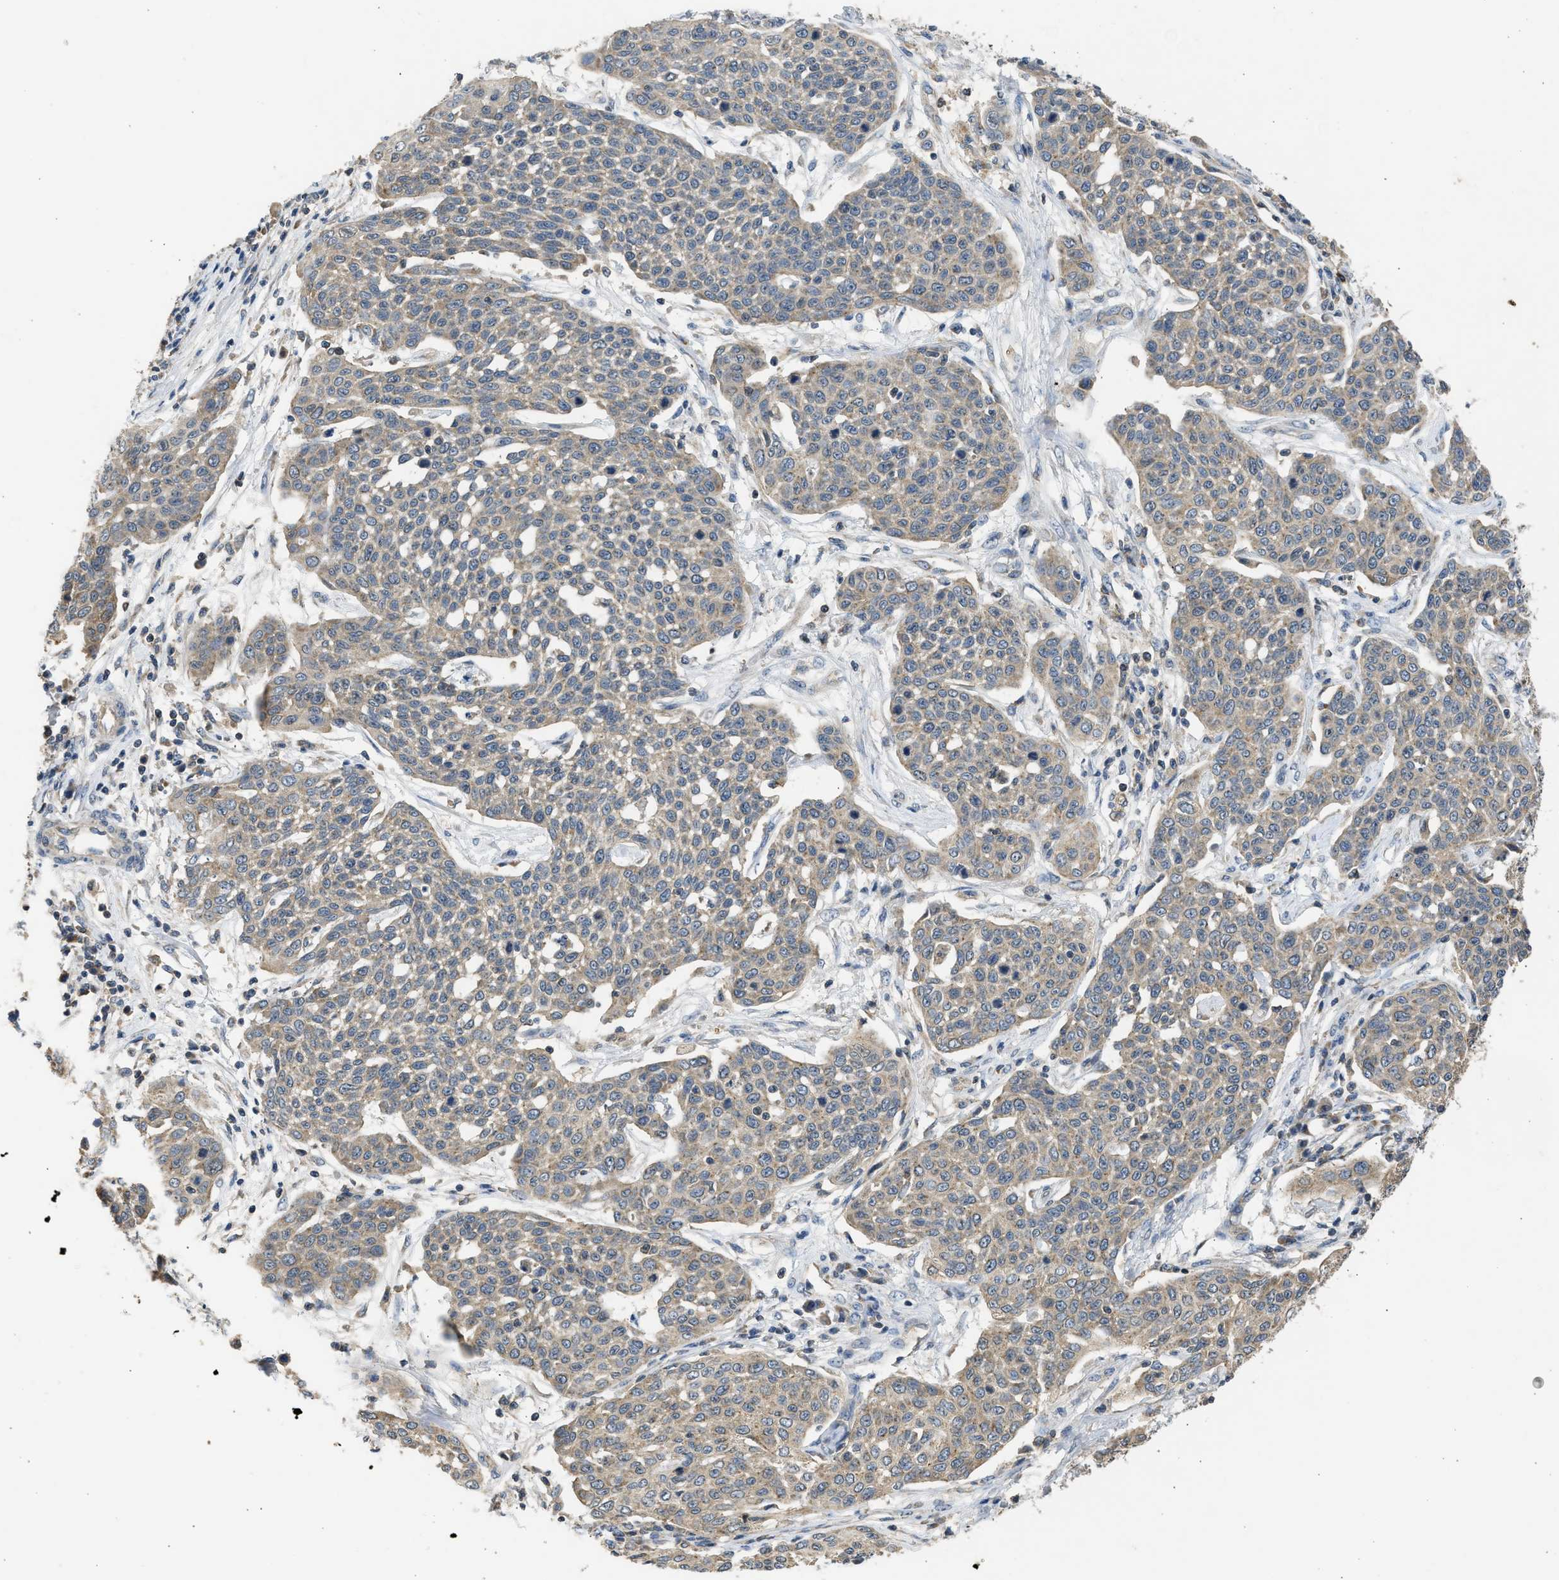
{"staining": {"intensity": "weak", "quantity": ">75%", "location": "cytoplasmic/membranous"}, "tissue": "cervical cancer", "cell_type": "Tumor cells", "image_type": "cancer", "snomed": [{"axis": "morphology", "description": "Squamous cell carcinoma, NOS"}, {"axis": "topography", "description": "Cervix"}], "caption": "Tumor cells show low levels of weak cytoplasmic/membranous positivity in approximately >75% of cells in cervical squamous cell carcinoma.", "gene": "CYP1A1", "patient": {"sex": "female", "age": 34}}